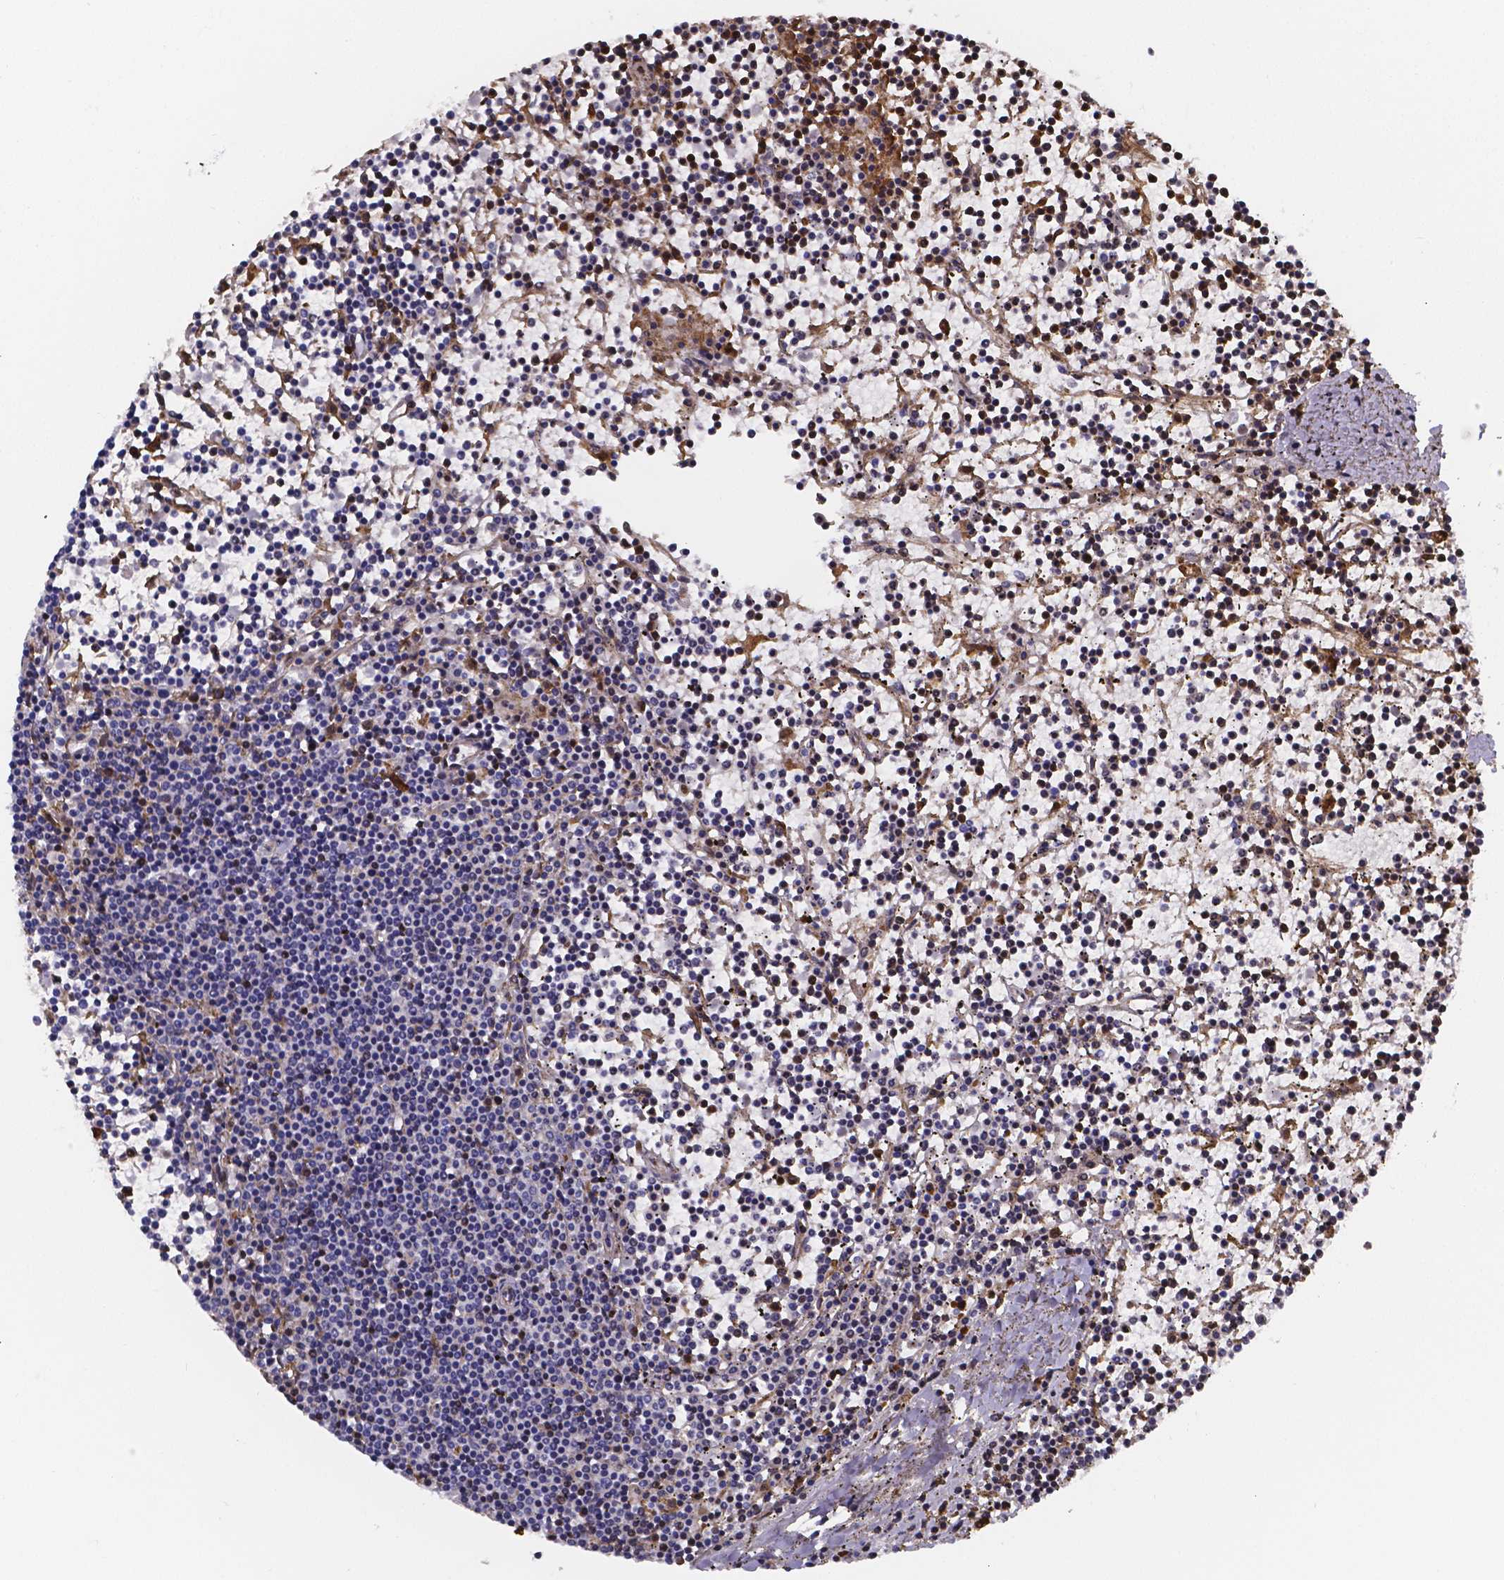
{"staining": {"intensity": "negative", "quantity": "none", "location": "none"}, "tissue": "lymphoma", "cell_type": "Tumor cells", "image_type": "cancer", "snomed": [{"axis": "morphology", "description": "Malignant lymphoma, non-Hodgkin's type, Low grade"}, {"axis": "topography", "description": "Spleen"}], "caption": "Tumor cells are negative for brown protein staining in lymphoma.", "gene": "GABRA3", "patient": {"sex": "female", "age": 19}}